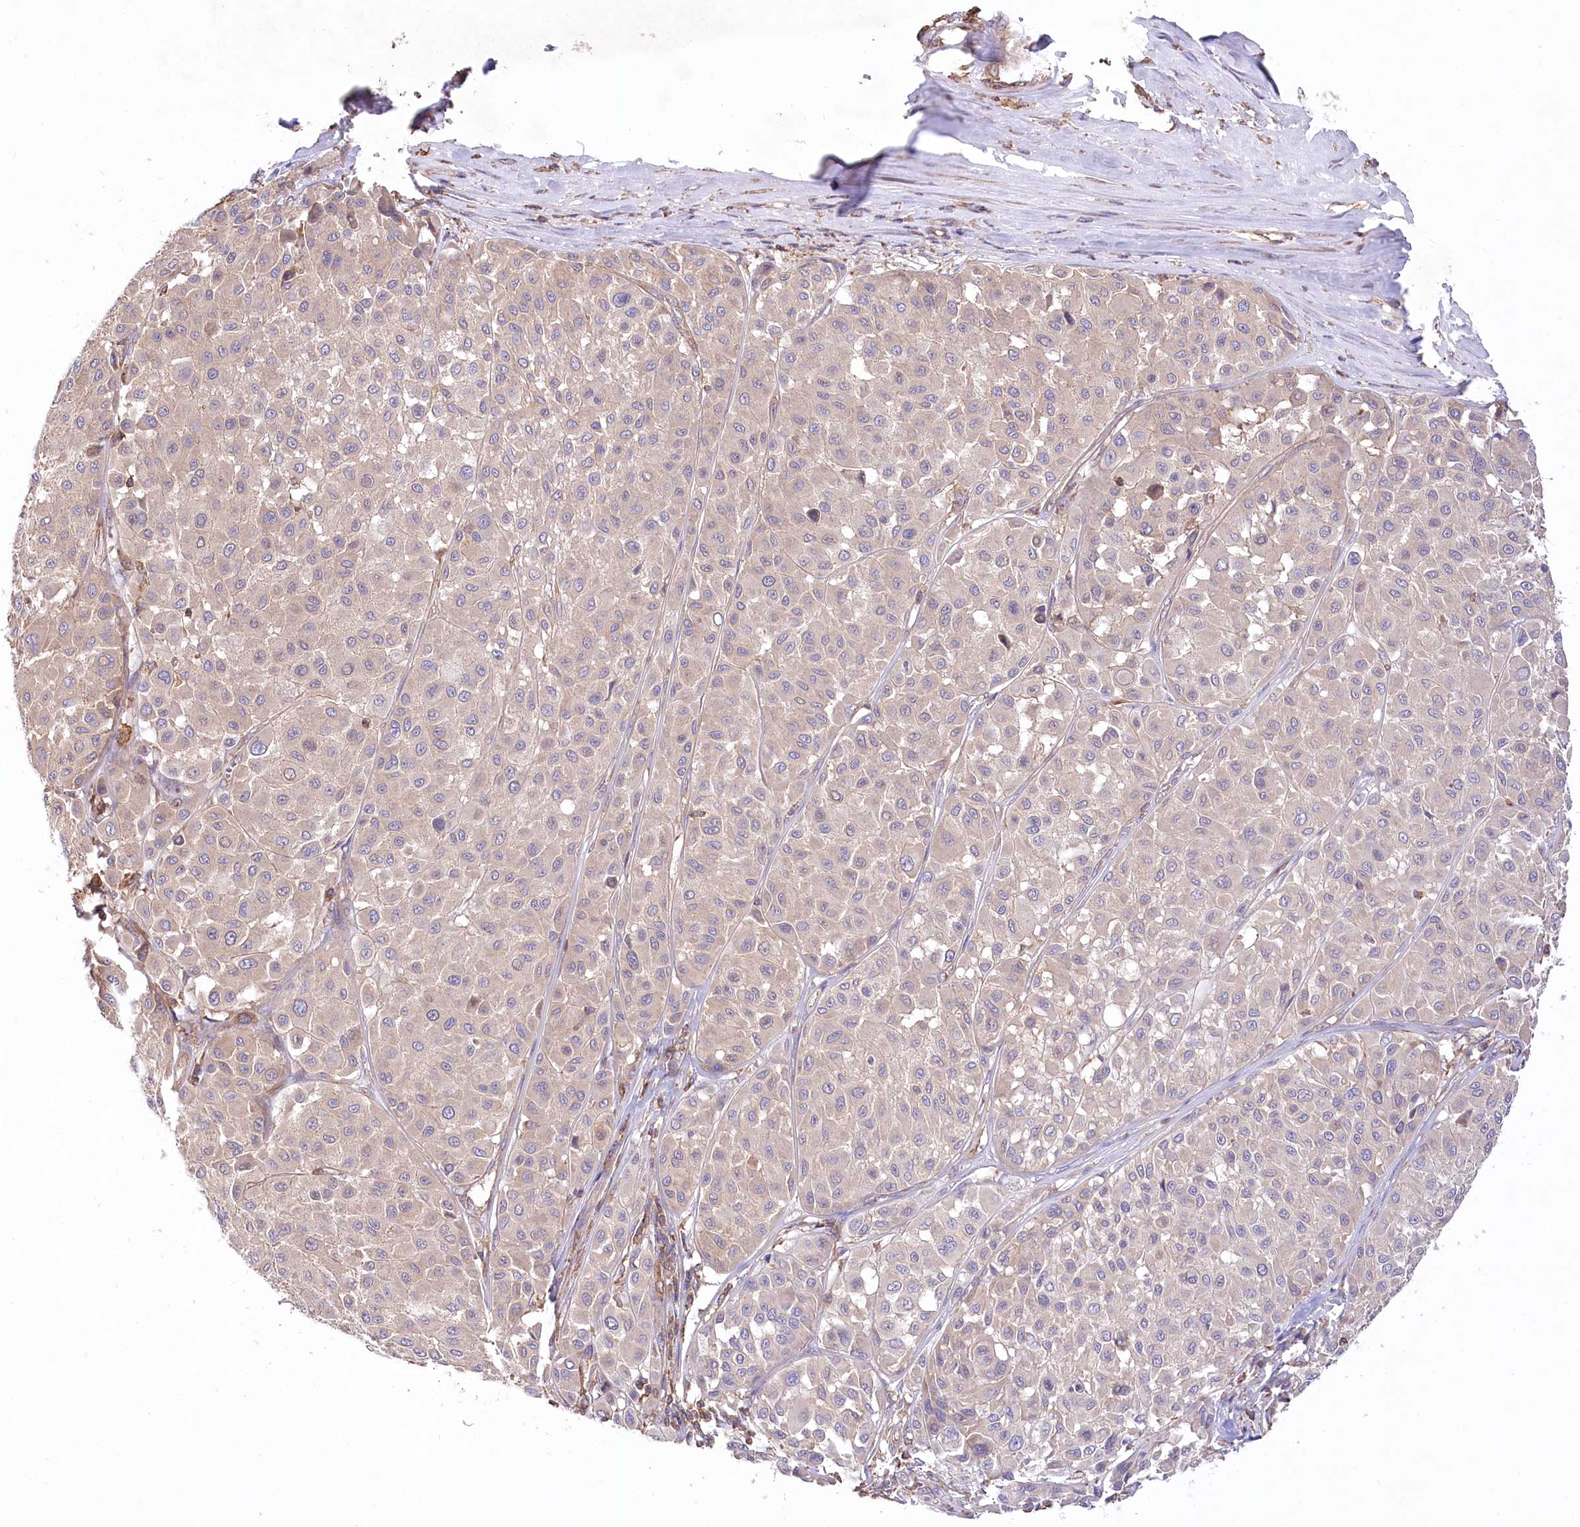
{"staining": {"intensity": "negative", "quantity": "none", "location": "none"}, "tissue": "melanoma", "cell_type": "Tumor cells", "image_type": "cancer", "snomed": [{"axis": "morphology", "description": "Malignant melanoma, Metastatic site"}, {"axis": "topography", "description": "Soft tissue"}], "caption": "Immunohistochemistry photomicrograph of malignant melanoma (metastatic site) stained for a protein (brown), which demonstrates no positivity in tumor cells. Brightfield microscopy of IHC stained with DAB (brown) and hematoxylin (blue), captured at high magnification.", "gene": "UMPS", "patient": {"sex": "male", "age": 41}}